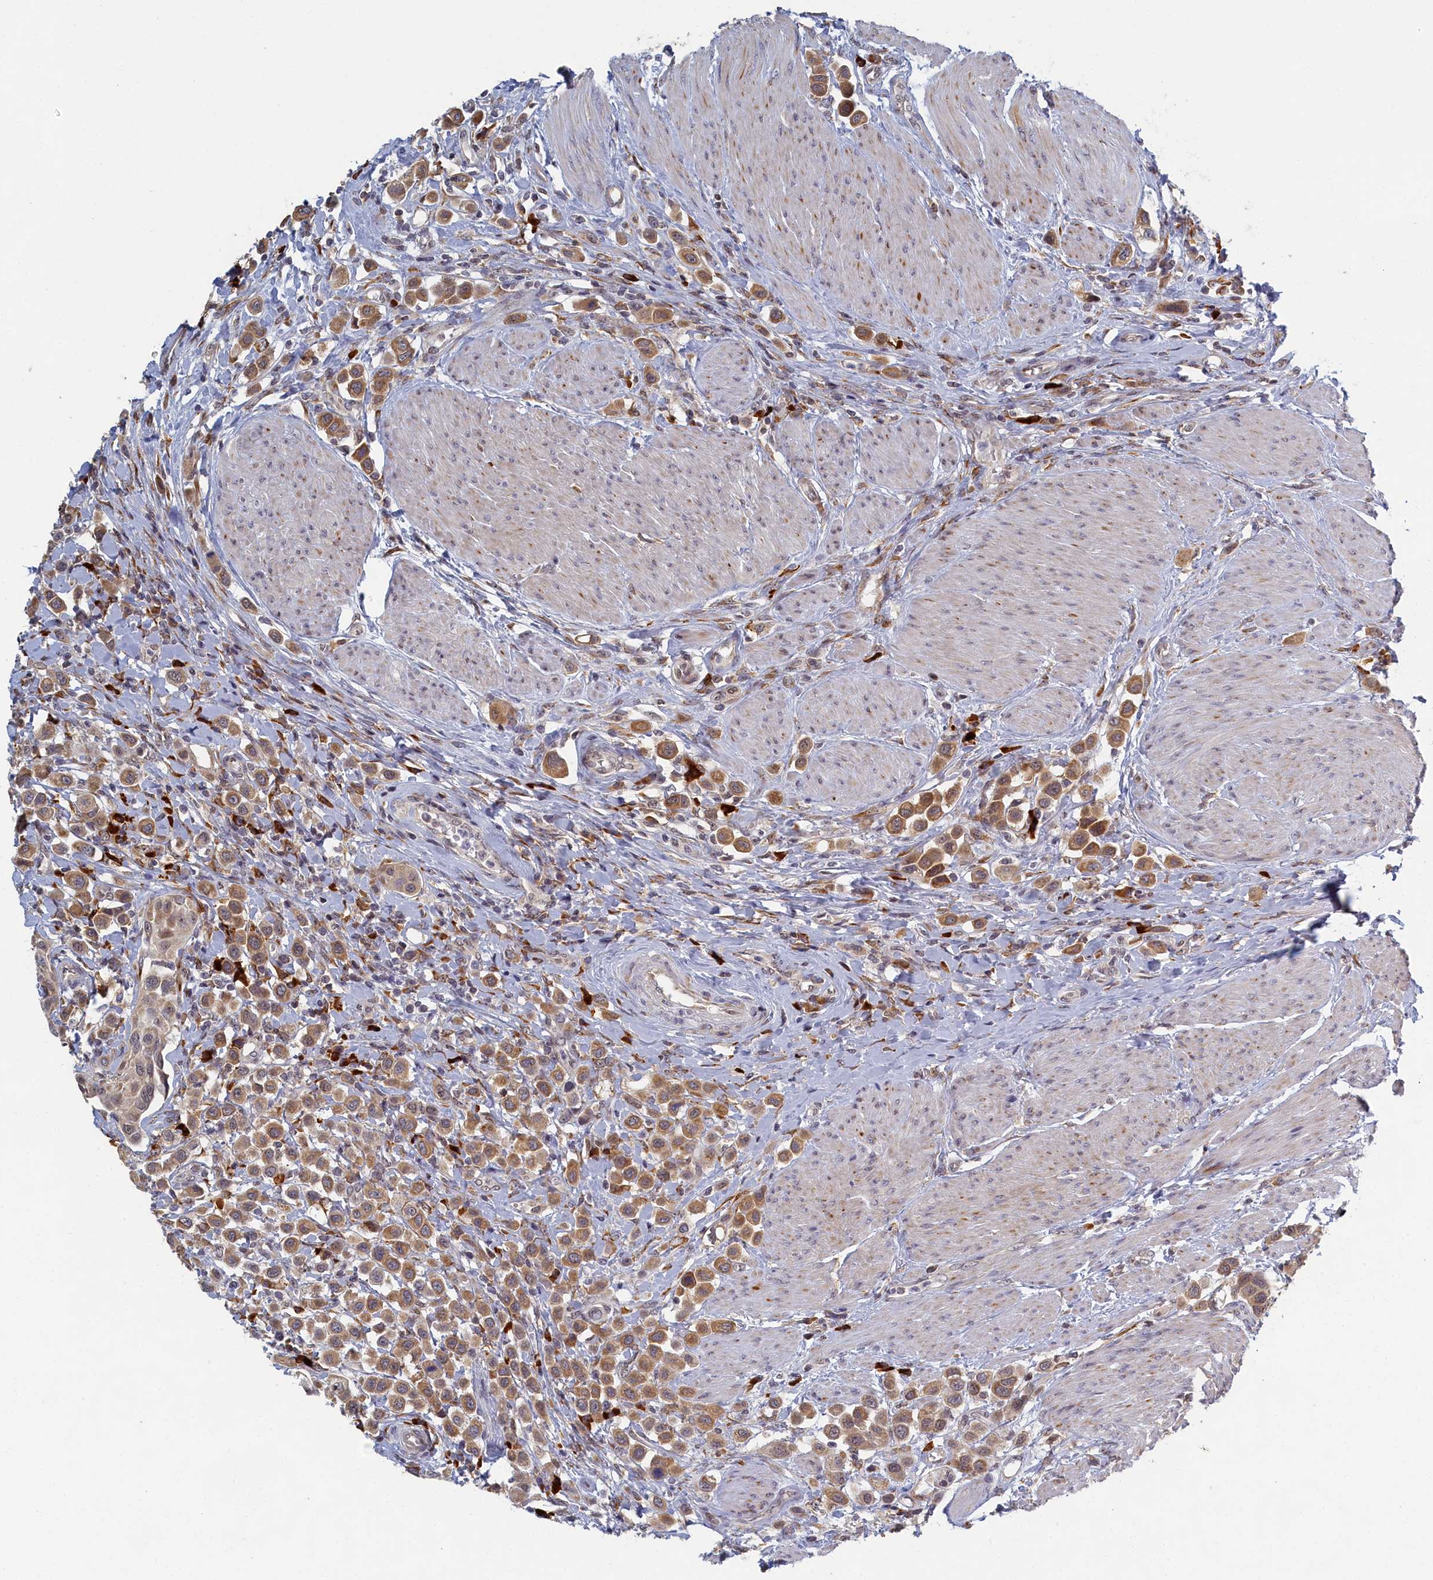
{"staining": {"intensity": "moderate", "quantity": ">75%", "location": "cytoplasmic/membranous"}, "tissue": "urothelial cancer", "cell_type": "Tumor cells", "image_type": "cancer", "snomed": [{"axis": "morphology", "description": "Urothelial carcinoma, High grade"}, {"axis": "topography", "description": "Urinary bladder"}], "caption": "DAB immunohistochemical staining of human urothelial carcinoma (high-grade) shows moderate cytoplasmic/membranous protein expression in approximately >75% of tumor cells. The protein of interest is stained brown, and the nuclei are stained in blue (DAB (3,3'-diaminobenzidine) IHC with brightfield microscopy, high magnification).", "gene": "DNAJC17", "patient": {"sex": "male", "age": 50}}